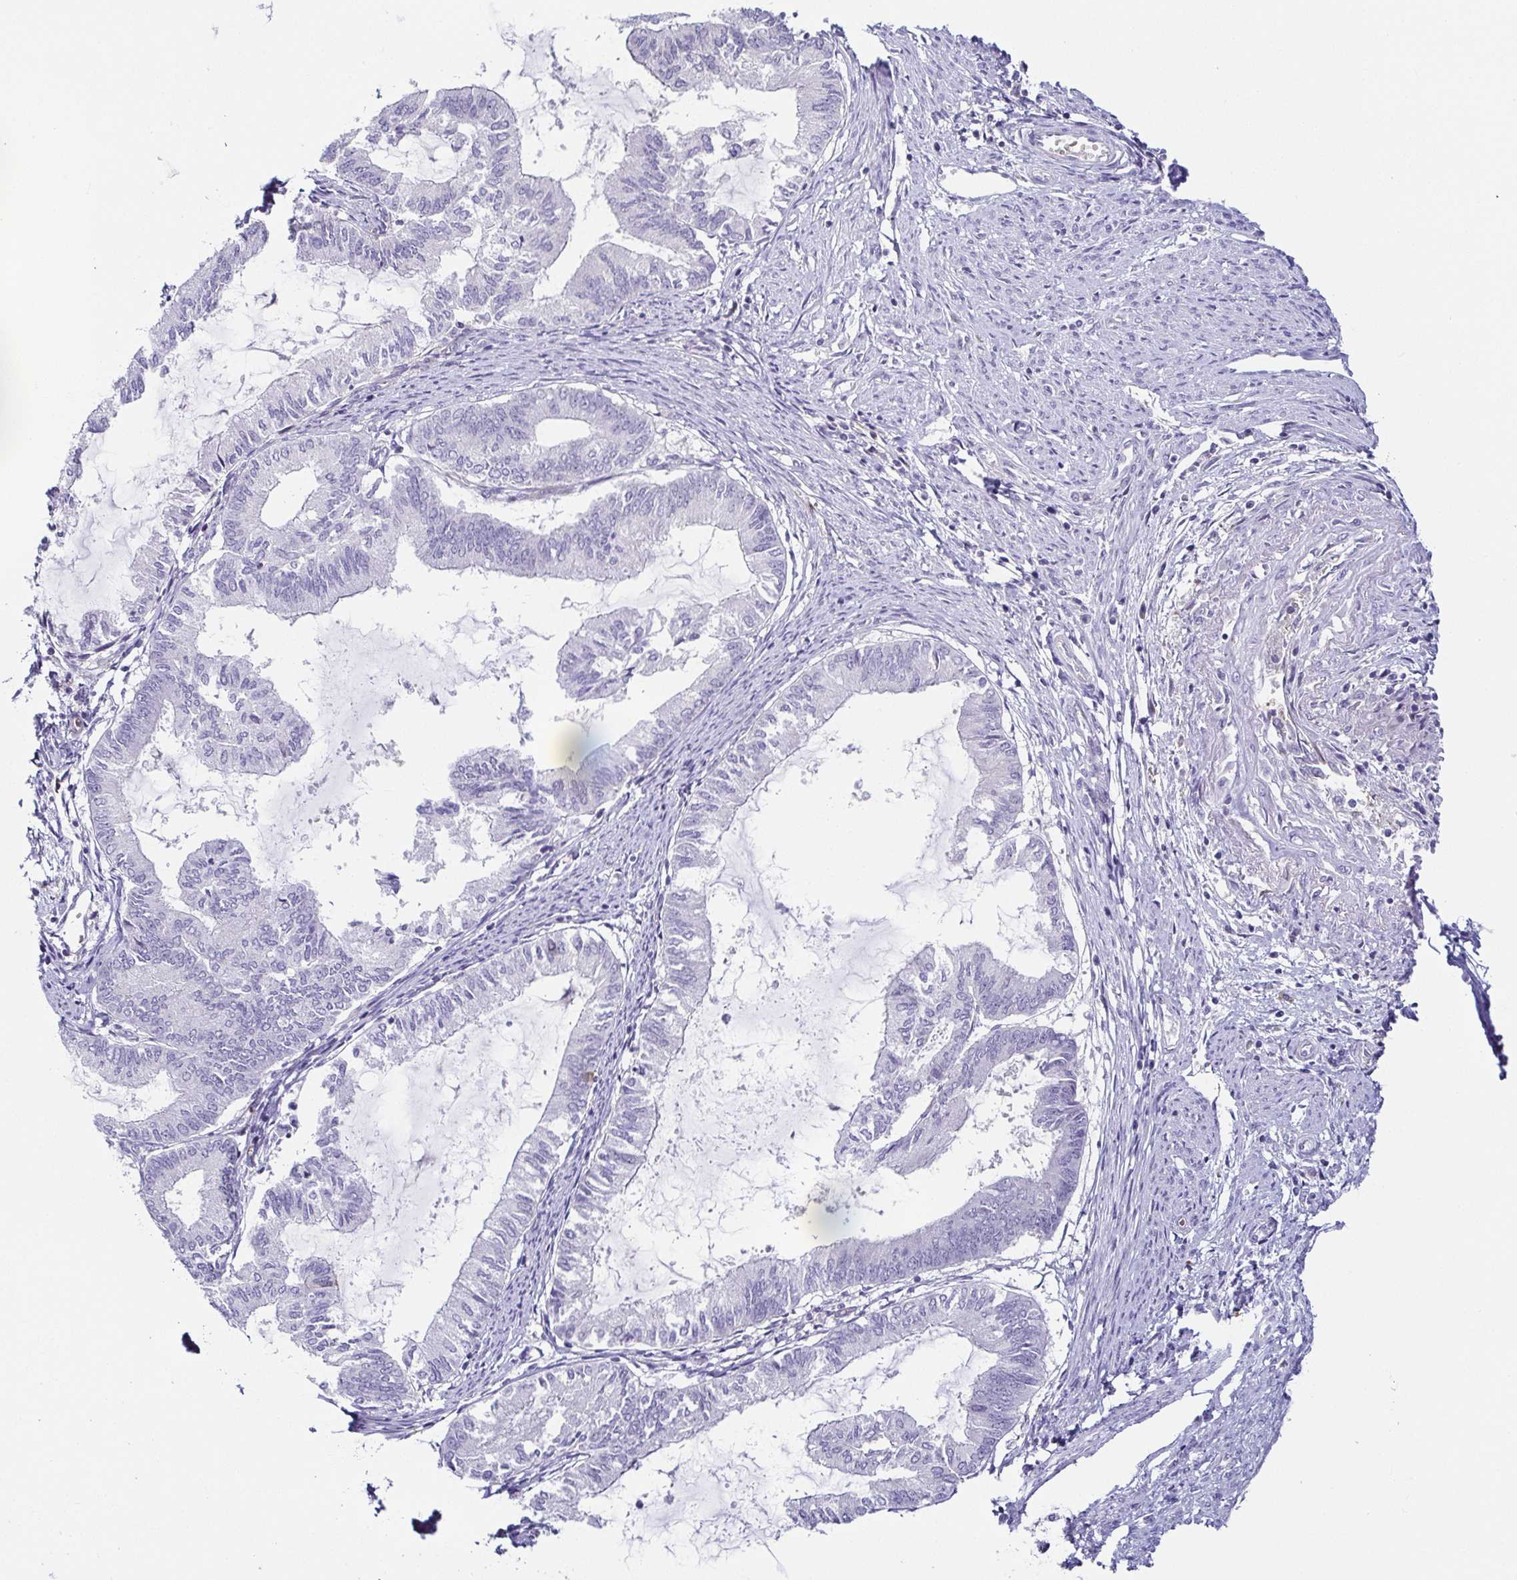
{"staining": {"intensity": "negative", "quantity": "none", "location": "none"}, "tissue": "endometrial cancer", "cell_type": "Tumor cells", "image_type": "cancer", "snomed": [{"axis": "morphology", "description": "Adenocarcinoma, NOS"}, {"axis": "topography", "description": "Endometrium"}], "caption": "Tumor cells are negative for brown protein staining in adenocarcinoma (endometrial).", "gene": "FAM162B", "patient": {"sex": "female", "age": 86}}